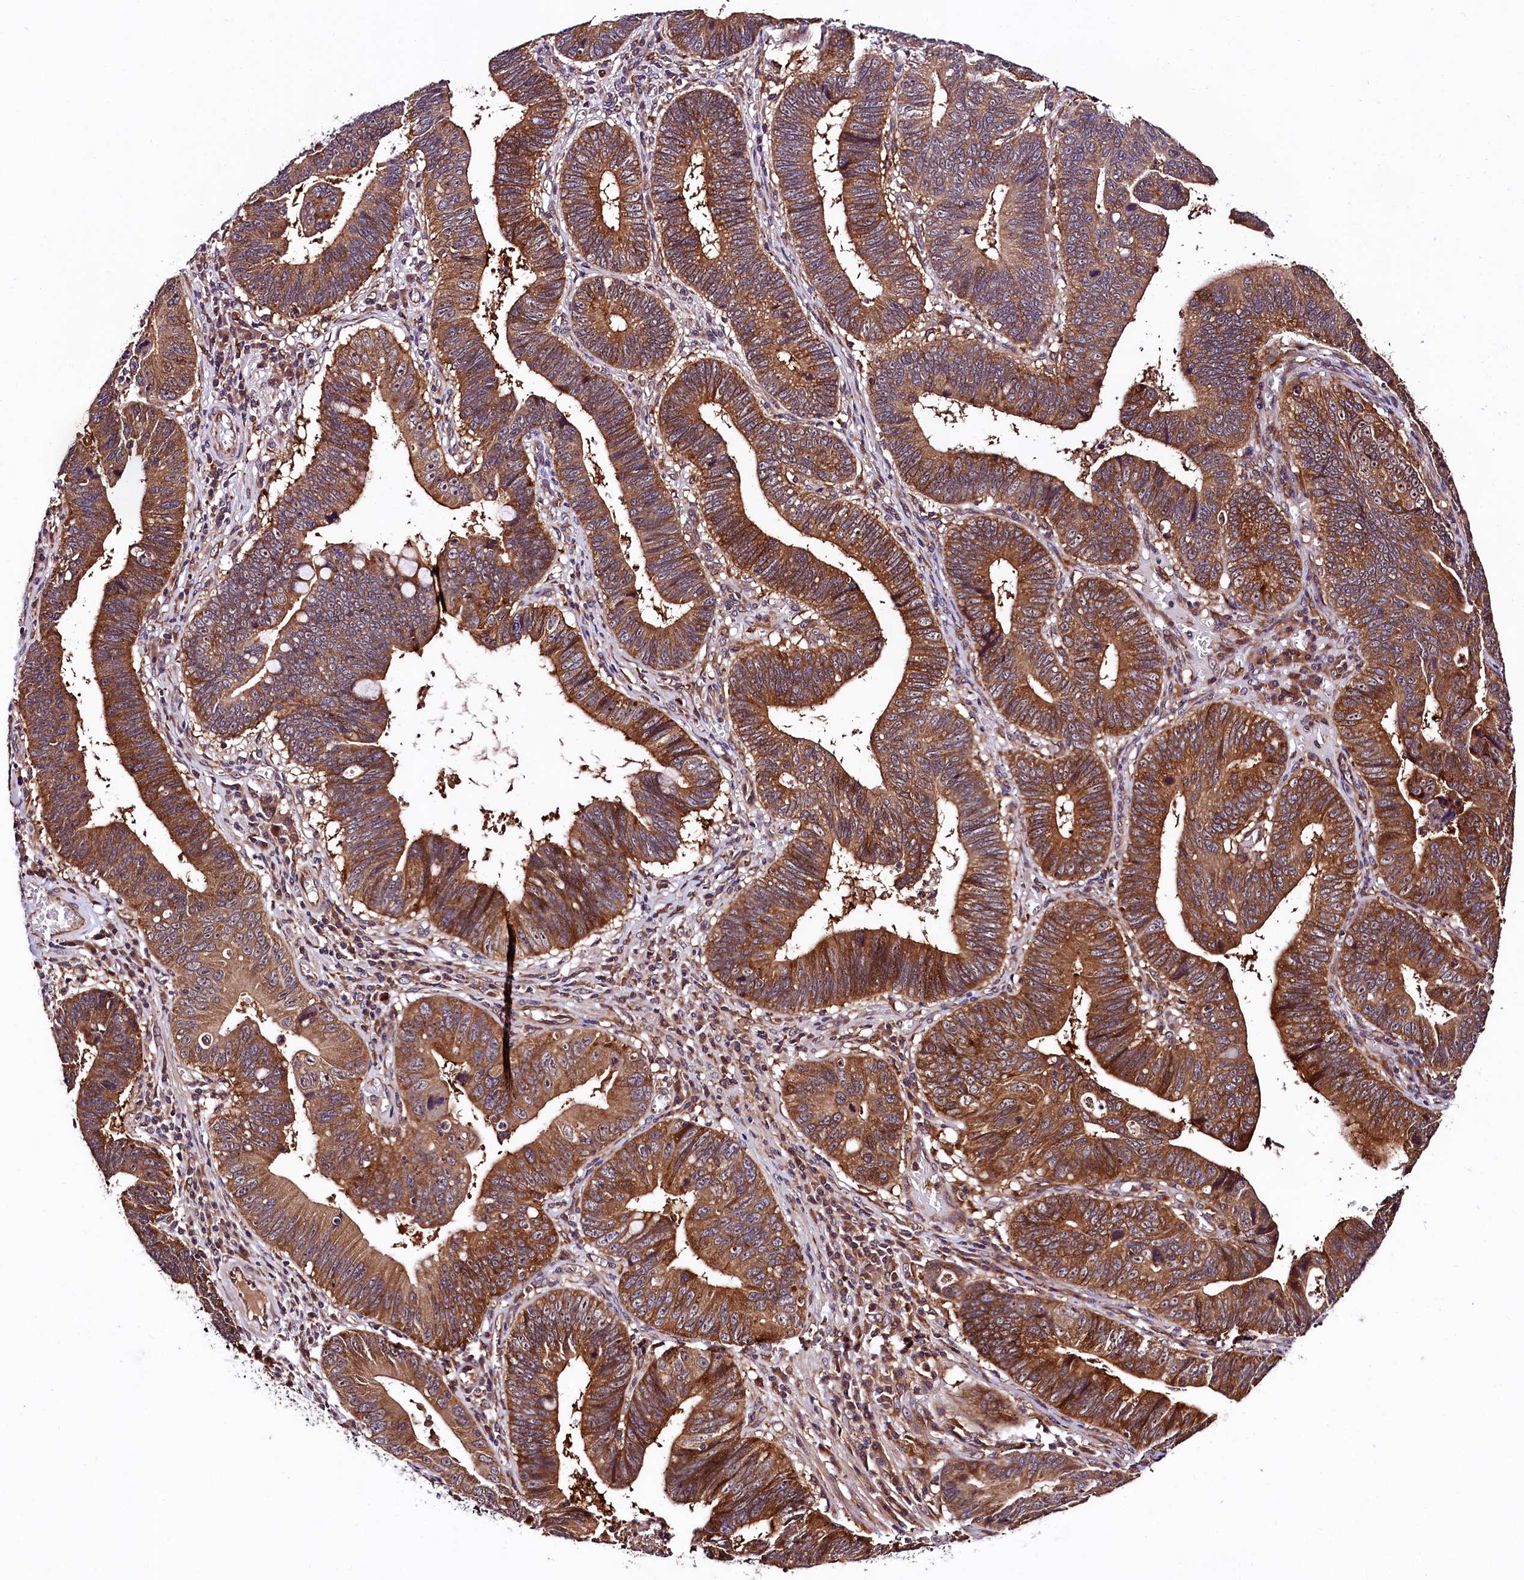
{"staining": {"intensity": "strong", "quantity": ">75%", "location": "cytoplasmic/membranous"}, "tissue": "stomach cancer", "cell_type": "Tumor cells", "image_type": "cancer", "snomed": [{"axis": "morphology", "description": "Adenocarcinoma, NOS"}, {"axis": "topography", "description": "Stomach"}], "caption": "A brown stain shows strong cytoplasmic/membranous positivity of a protein in human stomach adenocarcinoma tumor cells.", "gene": "VPS35", "patient": {"sex": "male", "age": 59}}